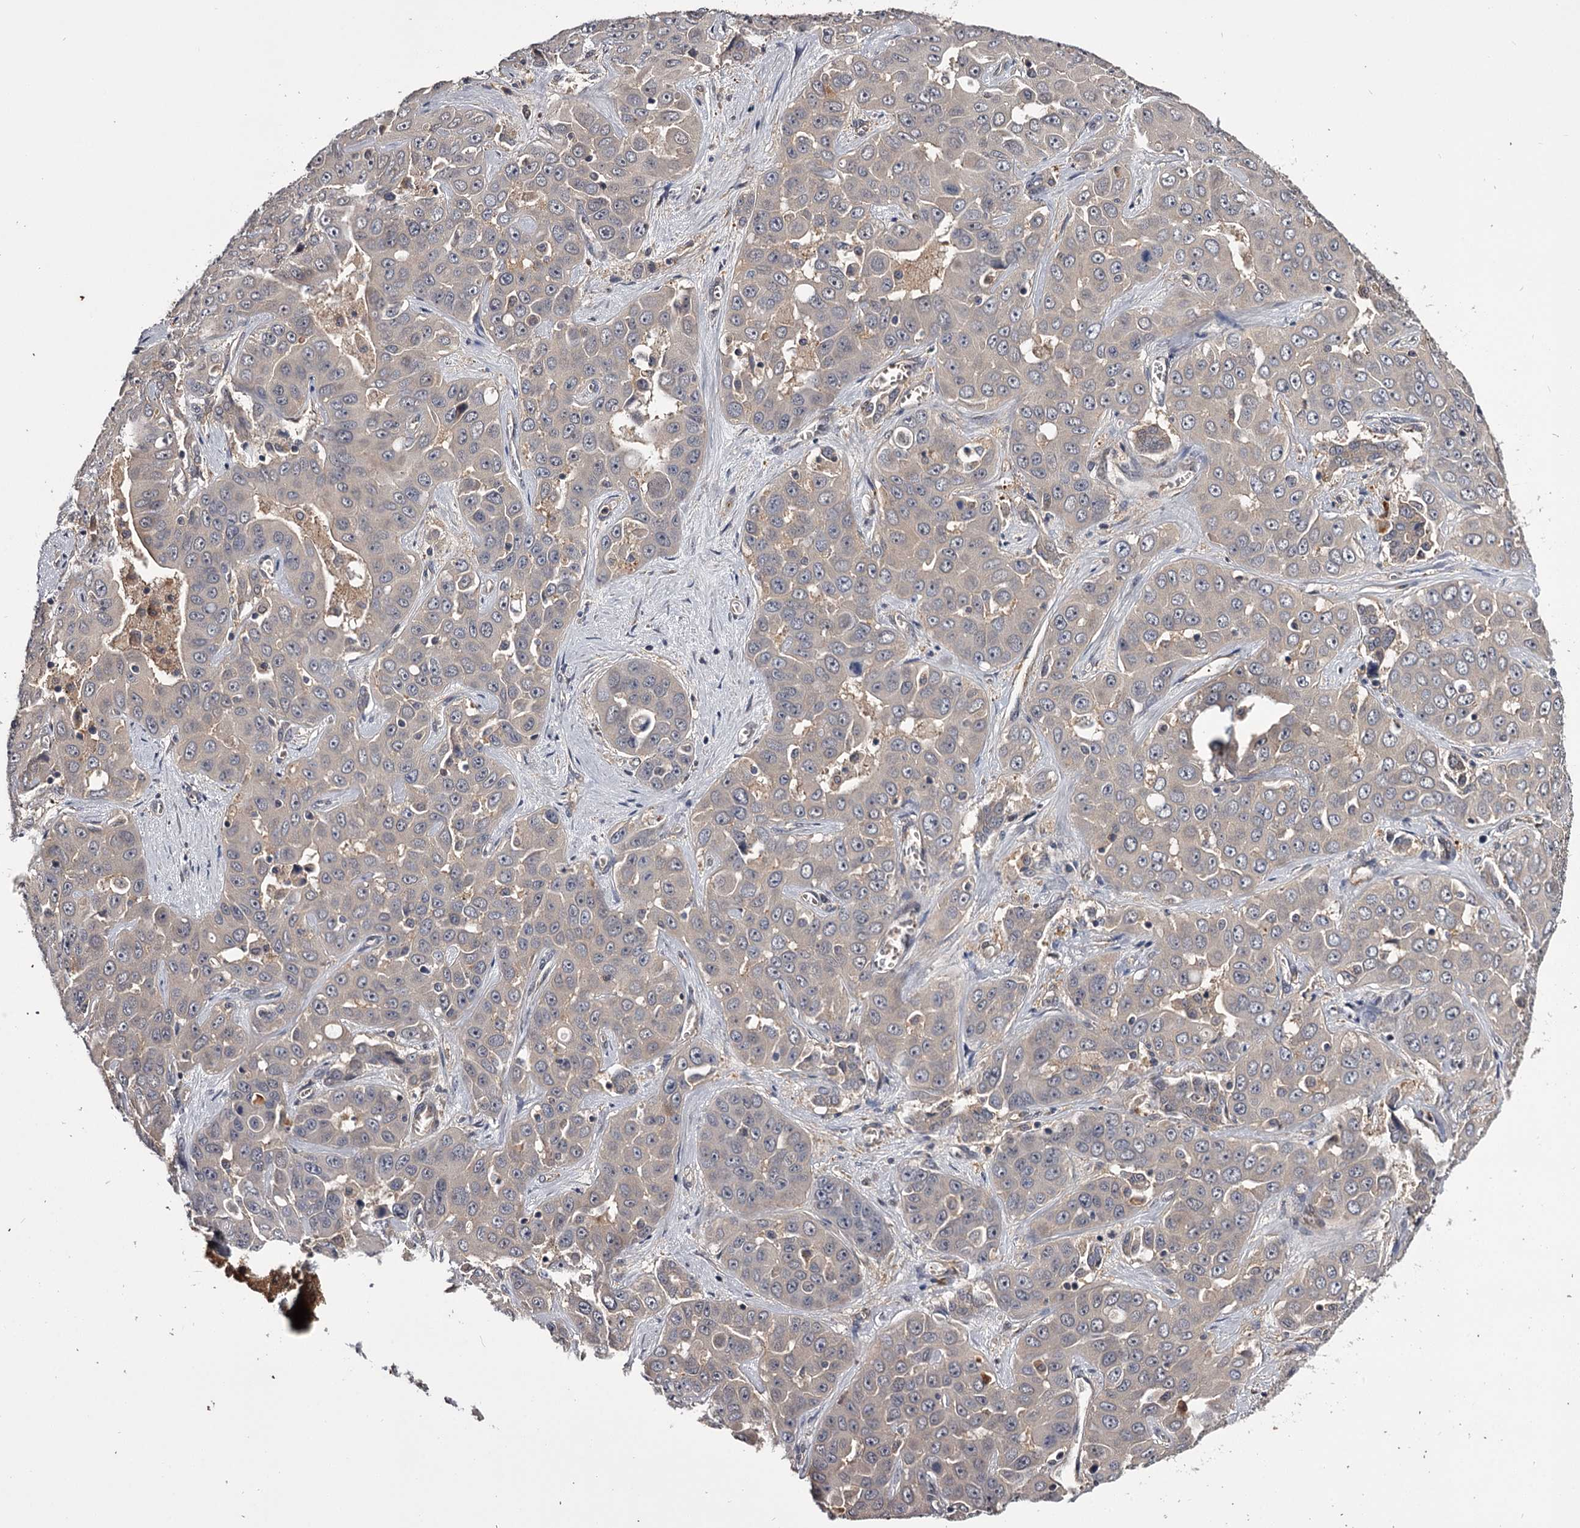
{"staining": {"intensity": "negative", "quantity": "none", "location": "none"}, "tissue": "liver cancer", "cell_type": "Tumor cells", "image_type": "cancer", "snomed": [{"axis": "morphology", "description": "Cholangiocarcinoma"}, {"axis": "topography", "description": "Liver"}], "caption": "This is an IHC image of human liver cholangiocarcinoma. There is no expression in tumor cells.", "gene": "GSTO1", "patient": {"sex": "female", "age": 52}}